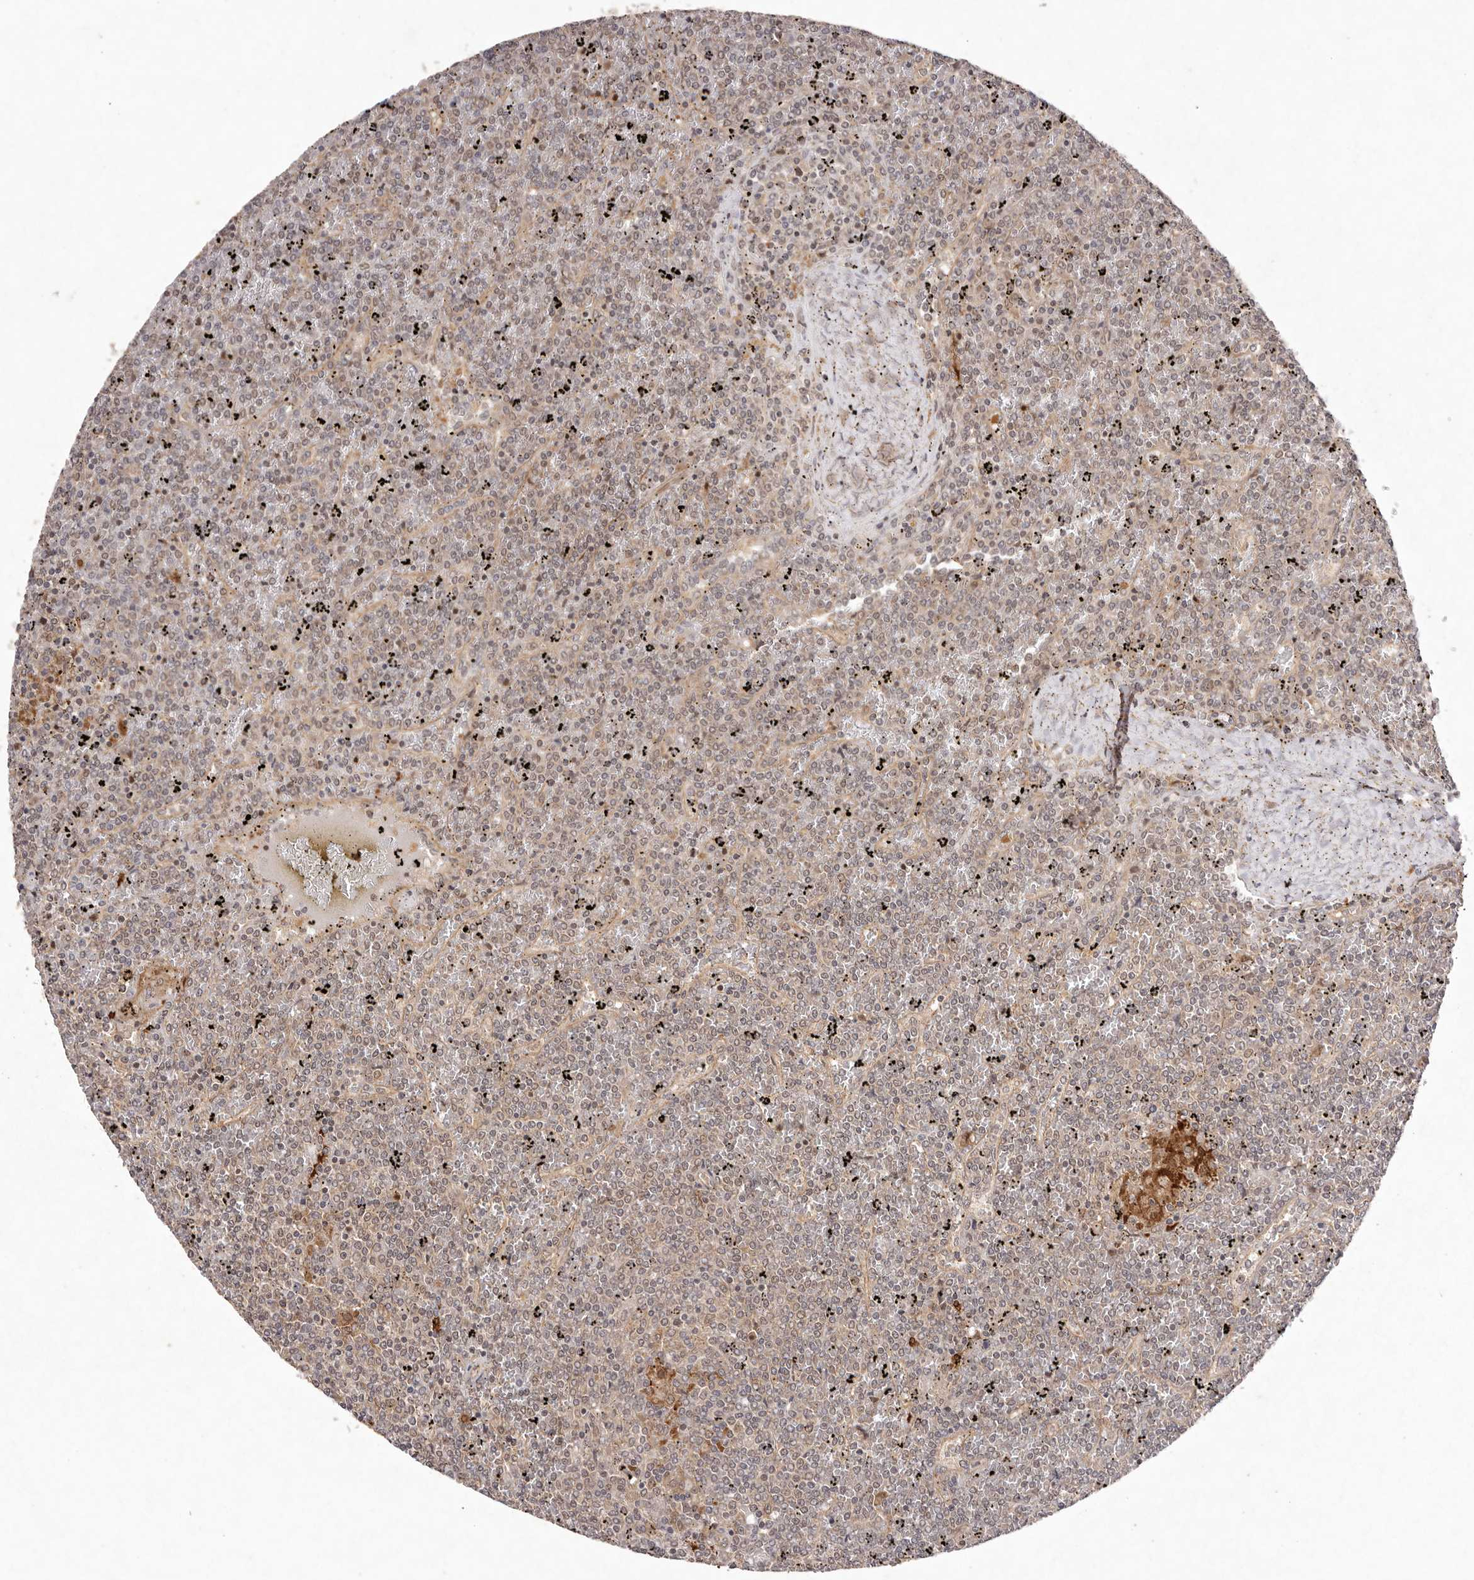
{"staining": {"intensity": "weak", "quantity": "25%-75%", "location": "cytoplasmic/membranous,nuclear"}, "tissue": "lymphoma", "cell_type": "Tumor cells", "image_type": "cancer", "snomed": [{"axis": "morphology", "description": "Malignant lymphoma, non-Hodgkin's type, Low grade"}, {"axis": "topography", "description": "Spleen"}], "caption": "Malignant lymphoma, non-Hodgkin's type (low-grade) stained with a brown dye exhibits weak cytoplasmic/membranous and nuclear positive expression in about 25%-75% of tumor cells.", "gene": "BUD31", "patient": {"sex": "female", "age": 19}}